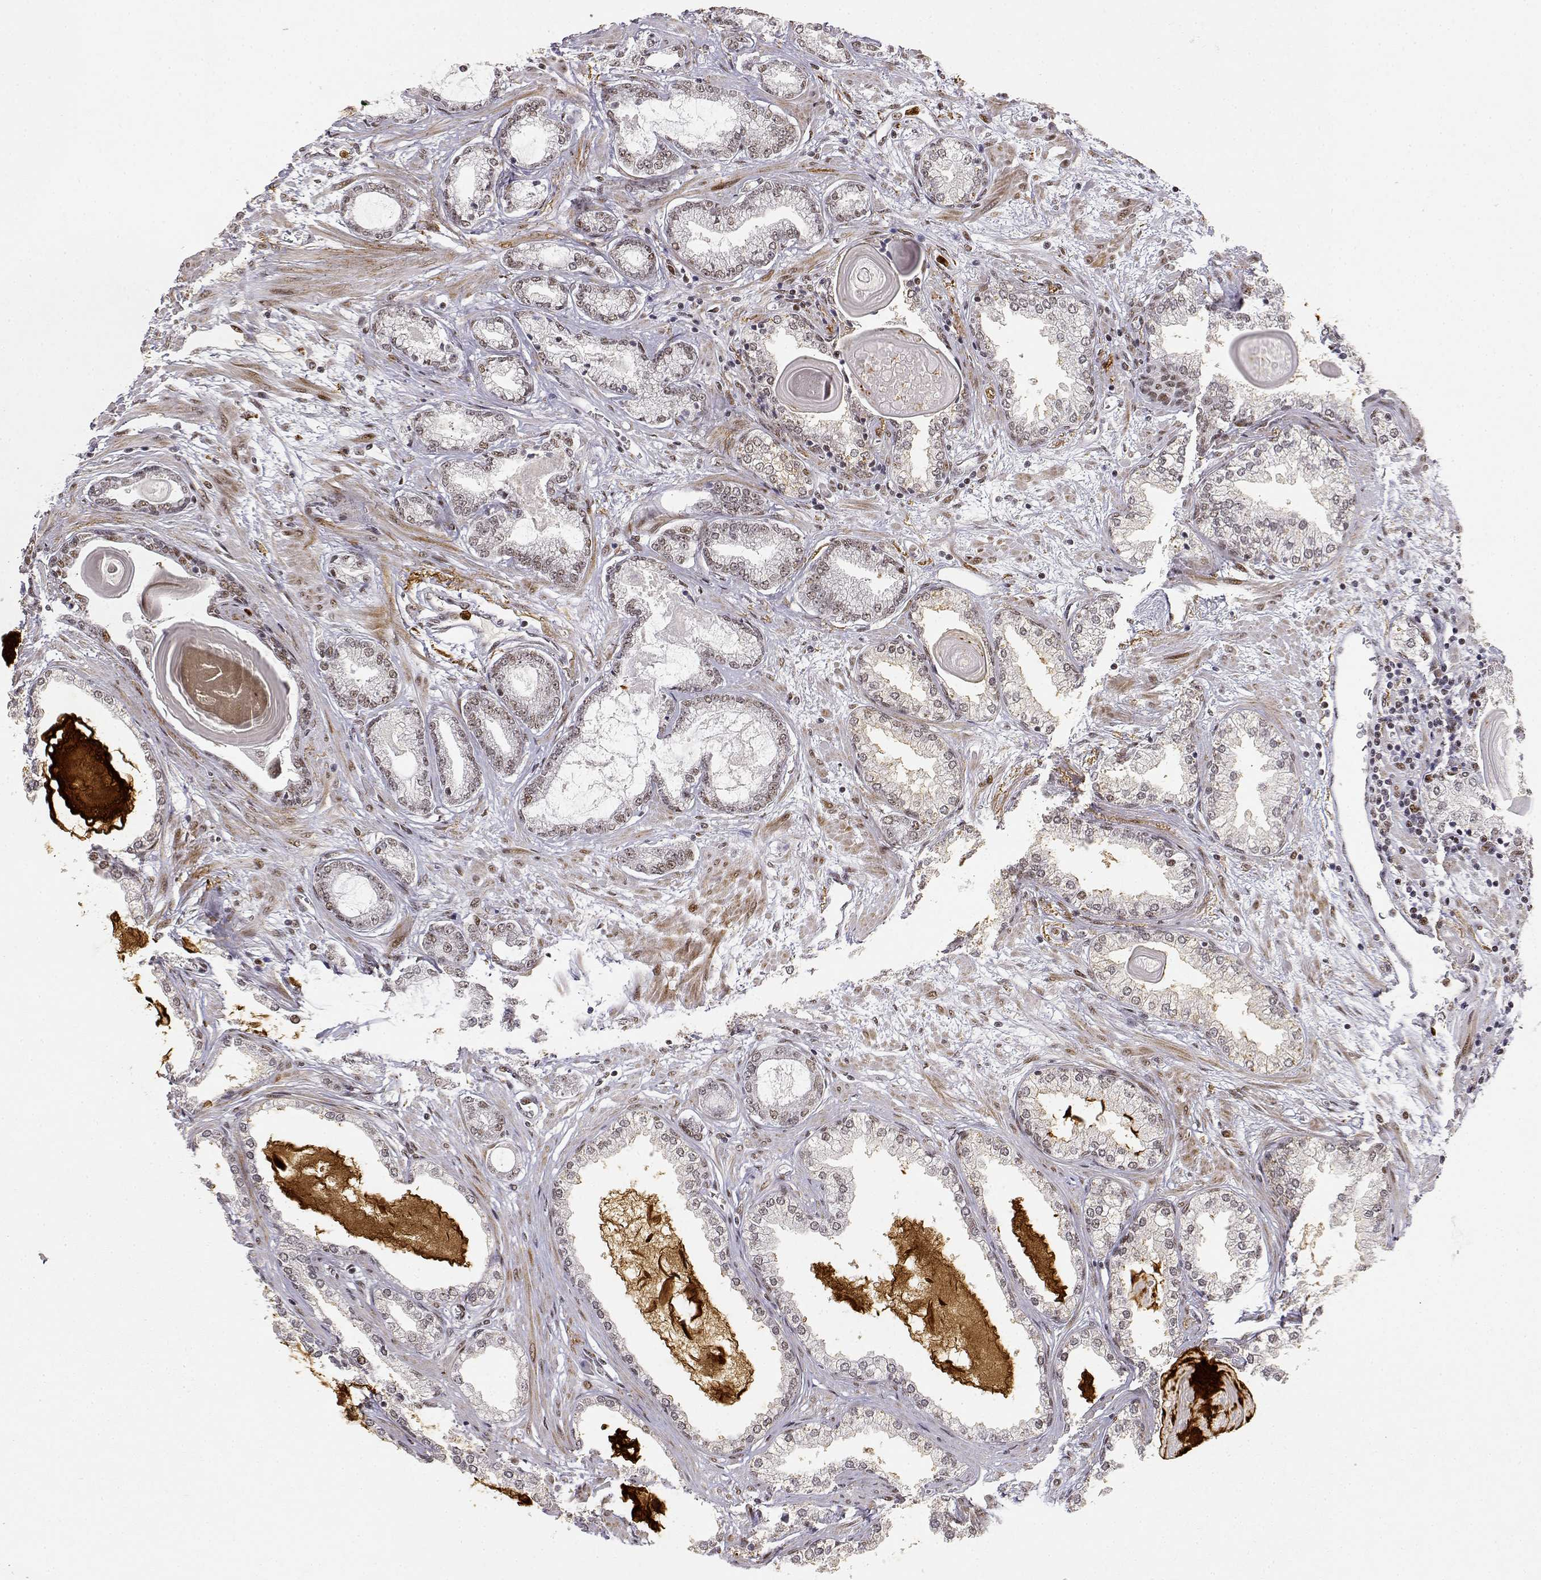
{"staining": {"intensity": "negative", "quantity": "none", "location": "none"}, "tissue": "prostate cancer", "cell_type": "Tumor cells", "image_type": "cancer", "snomed": [{"axis": "morphology", "description": "Normal tissue, NOS"}, {"axis": "morphology", "description": "Adenocarcinoma, High grade"}, {"axis": "topography", "description": "Prostate"}], "caption": "Tumor cells are negative for brown protein staining in prostate high-grade adenocarcinoma.", "gene": "RSF1", "patient": {"sex": "male", "age": 83}}